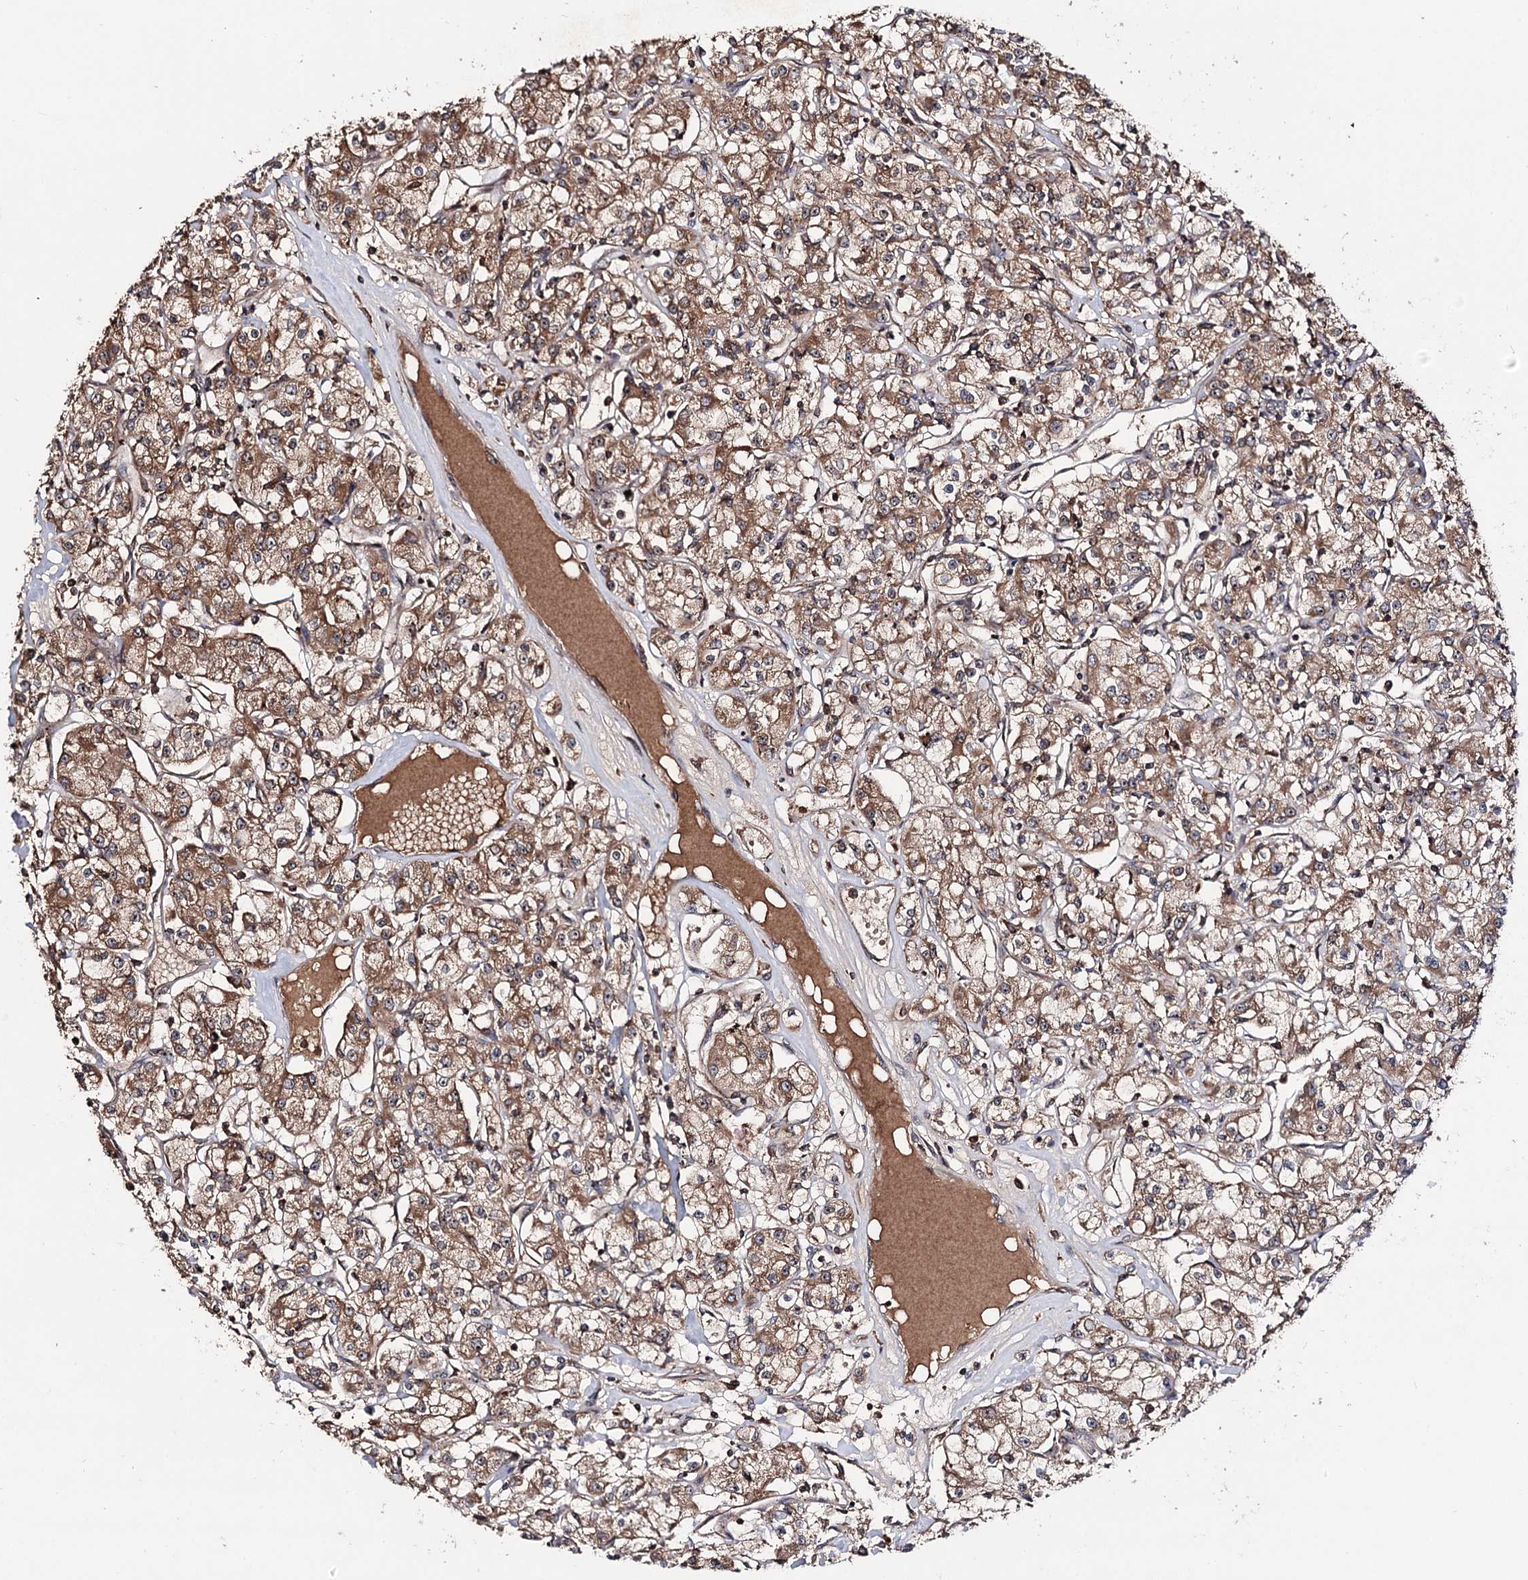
{"staining": {"intensity": "moderate", "quantity": ">75%", "location": "cytoplasmic/membranous"}, "tissue": "renal cancer", "cell_type": "Tumor cells", "image_type": "cancer", "snomed": [{"axis": "morphology", "description": "Adenocarcinoma, NOS"}, {"axis": "topography", "description": "Kidney"}], "caption": "Renal adenocarcinoma stained for a protein (brown) displays moderate cytoplasmic/membranous positive positivity in approximately >75% of tumor cells.", "gene": "FAM53B", "patient": {"sex": "female", "age": 59}}